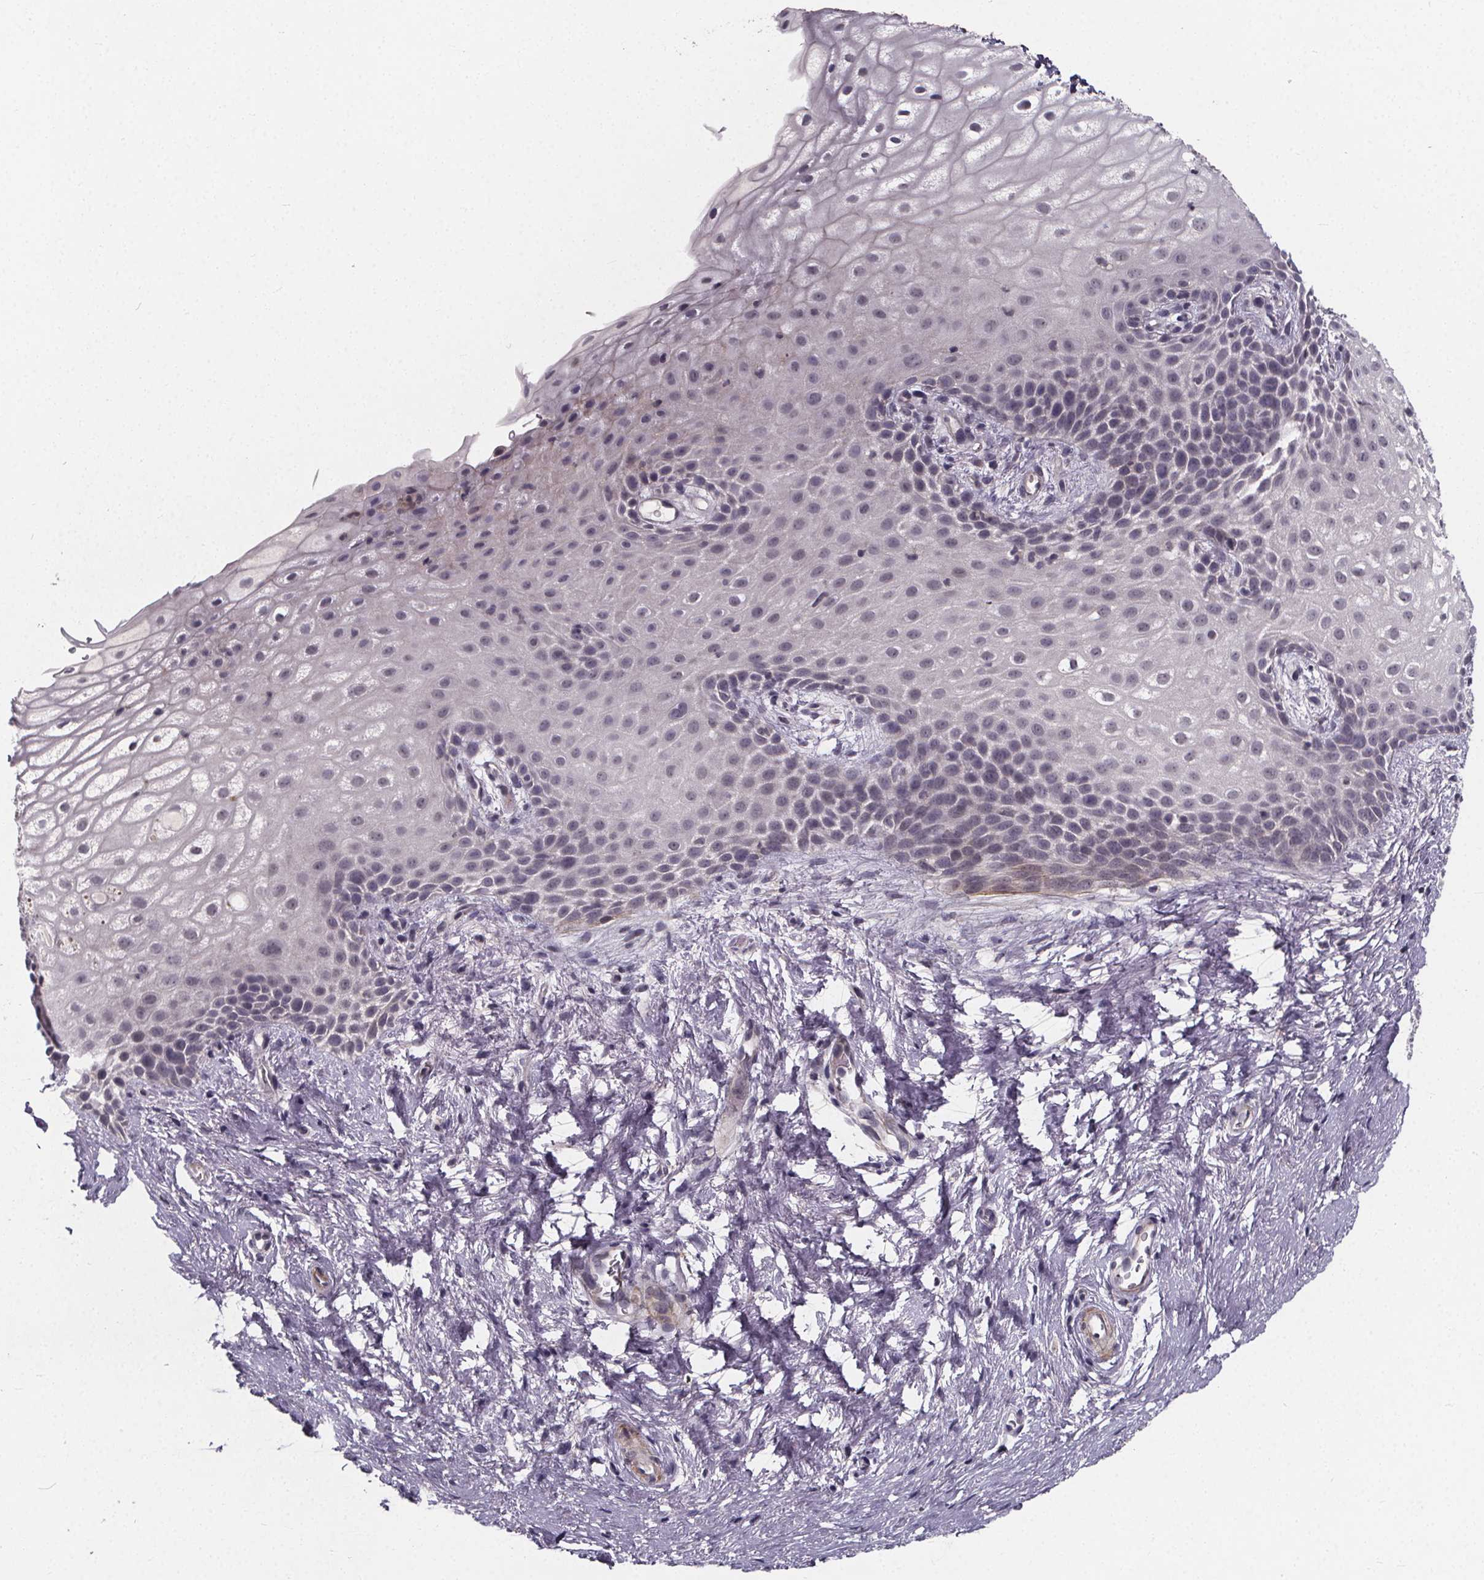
{"staining": {"intensity": "negative", "quantity": "none", "location": "none"}, "tissue": "skin", "cell_type": "Epidermal cells", "image_type": "normal", "snomed": [{"axis": "morphology", "description": "Normal tissue, NOS"}, {"axis": "topography", "description": "Anal"}], "caption": "Immunohistochemistry (IHC) histopathology image of benign skin: human skin stained with DAB (3,3'-diaminobenzidine) shows no significant protein staining in epidermal cells.", "gene": "FBXW2", "patient": {"sex": "female", "age": 46}}